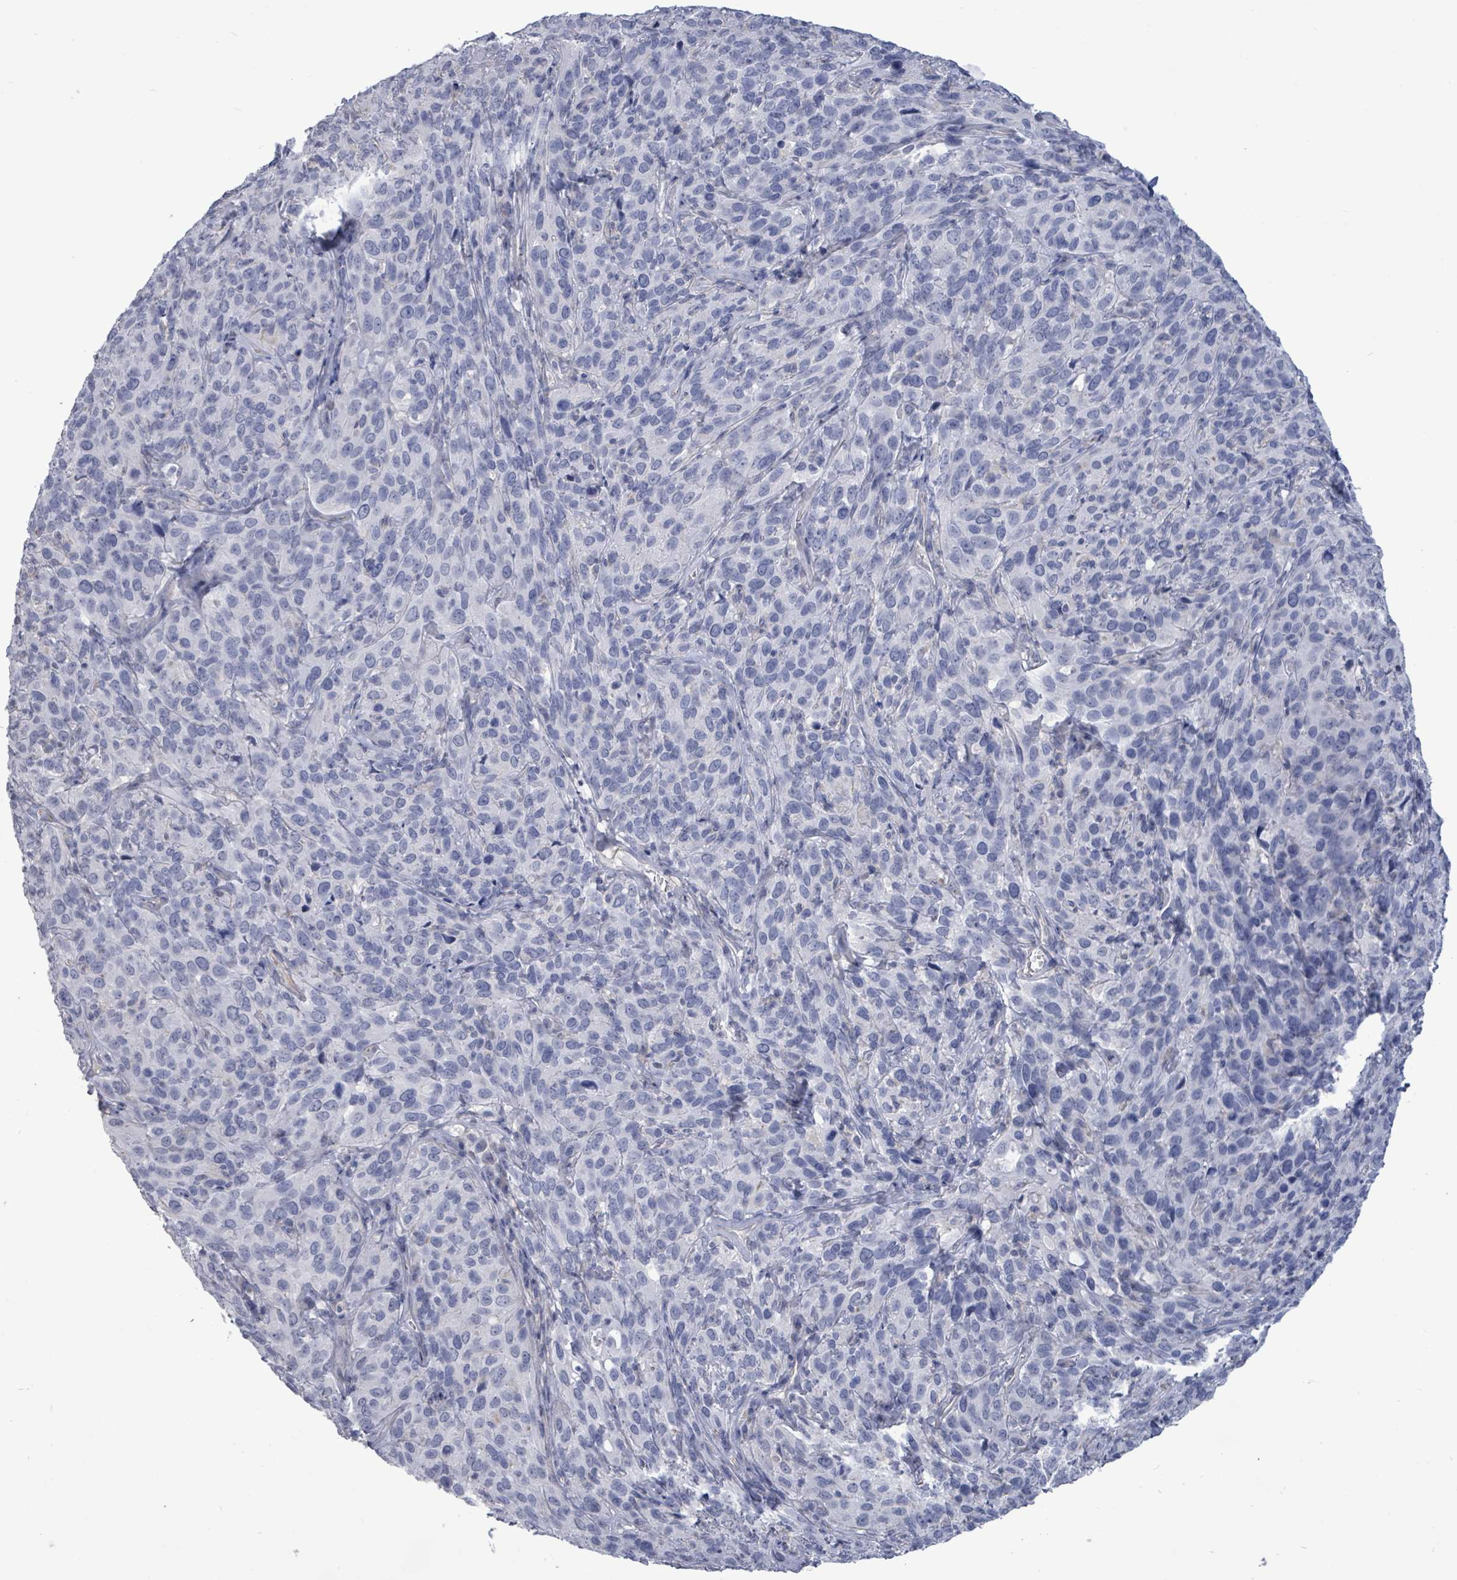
{"staining": {"intensity": "negative", "quantity": "none", "location": "none"}, "tissue": "cervical cancer", "cell_type": "Tumor cells", "image_type": "cancer", "snomed": [{"axis": "morphology", "description": "Squamous cell carcinoma, NOS"}, {"axis": "topography", "description": "Cervix"}], "caption": "DAB immunohistochemical staining of cervical squamous cell carcinoma displays no significant staining in tumor cells.", "gene": "CT45A5", "patient": {"sex": "female", "age": 51}}